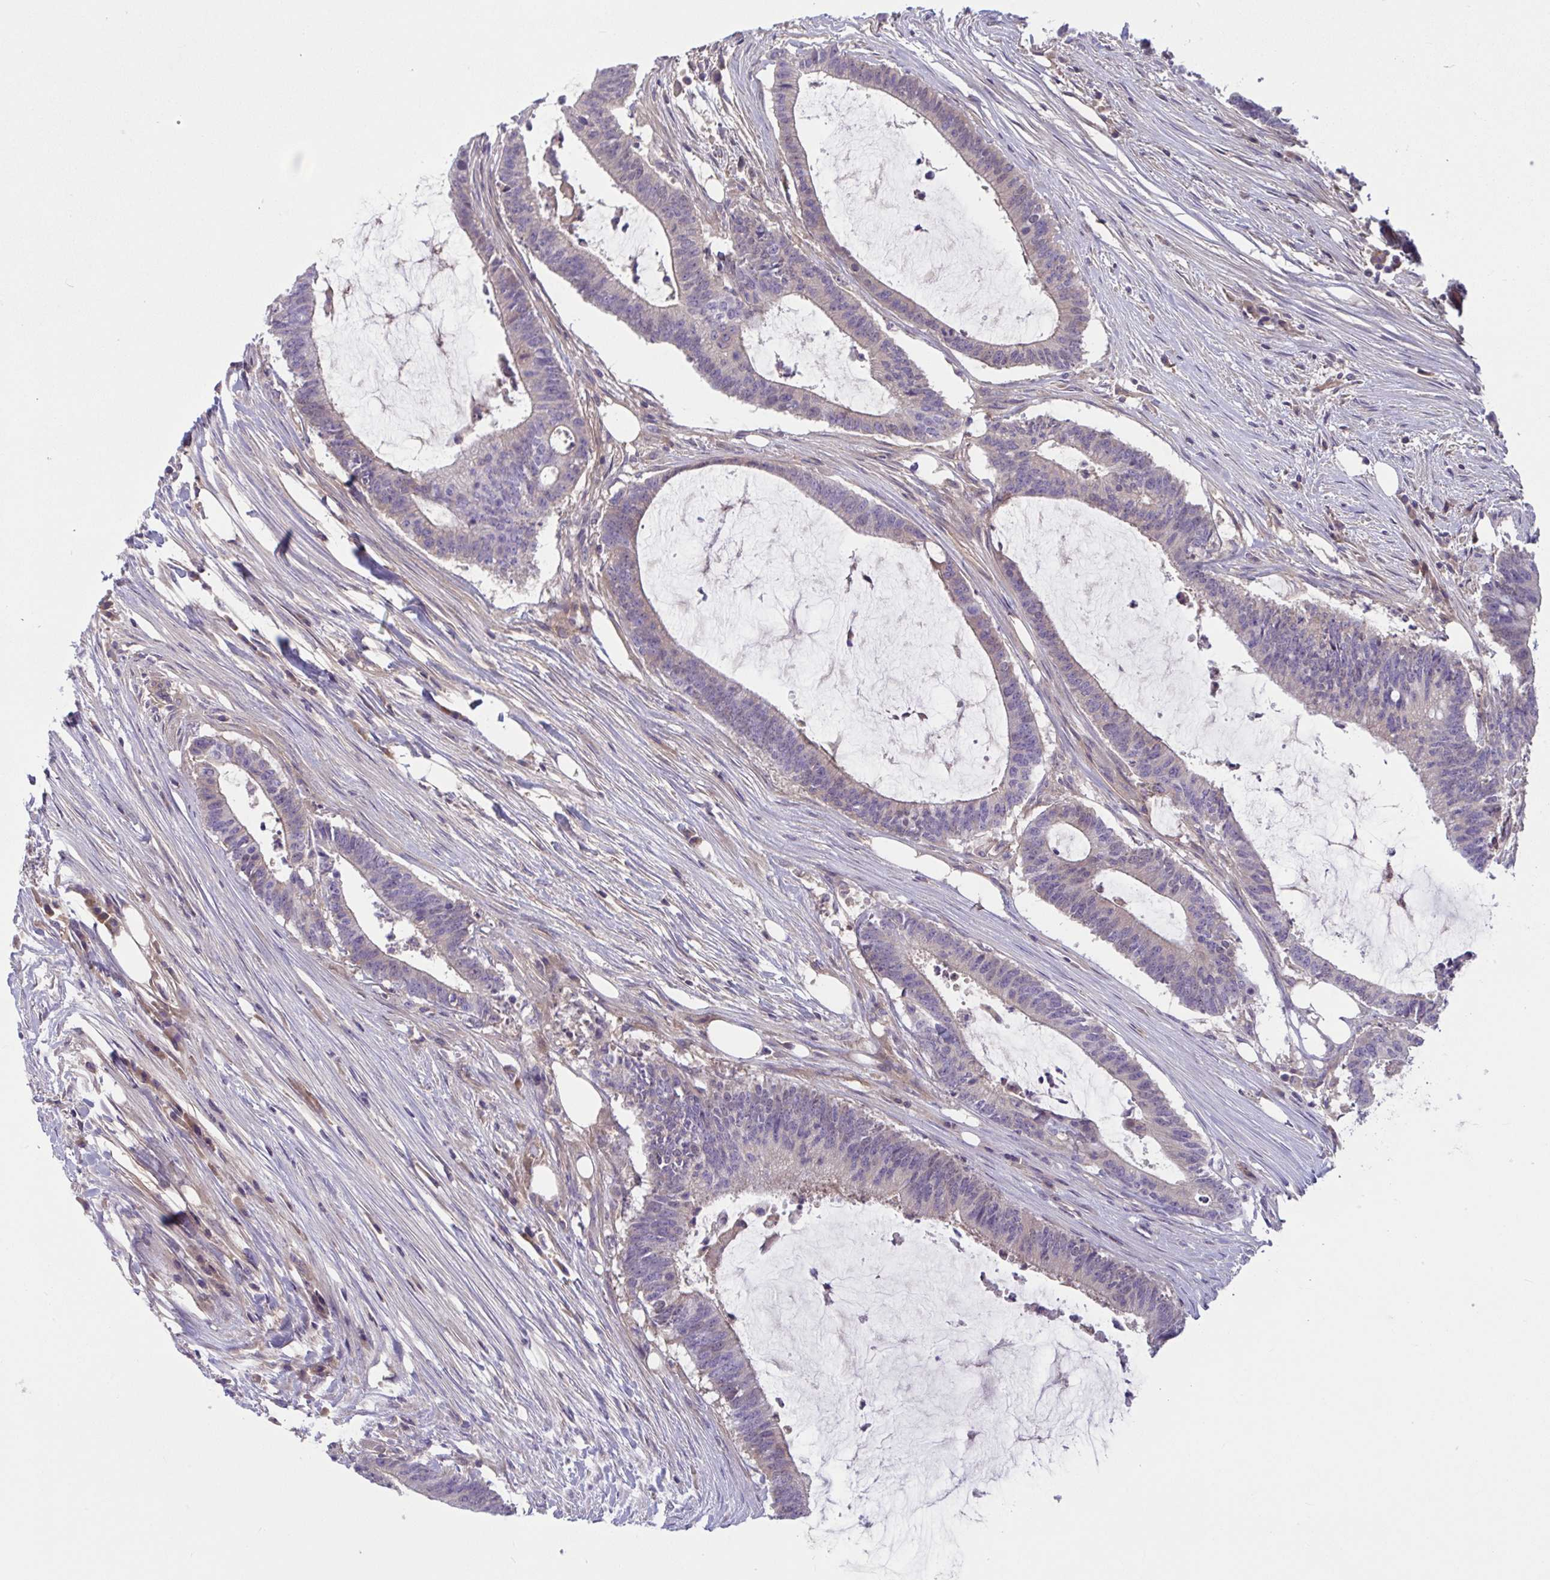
{"staining": {"intensity": "moderate", "quantity": "<25%", "location": "cytoplasmic/membranous"}, "tissue": "colorectal cancer", "cell_type": "Tumor cells", "image_type": "cancer", "snomed": [{"axis": "morphology", "description": "Adenocarcinoma, NOS"}, {"axis": "topography", "description": "Colon"}], "caption": "Colorectal adenocarcinoma stained with DAB (3,3'-diaminobenzidine) IHC reveals low levels of moderate cytoplasmic/membranous expression in approximately <25% of tumor cells.", "gene": "TTC7B", "patient": {"sex": "female", "age": 43}}